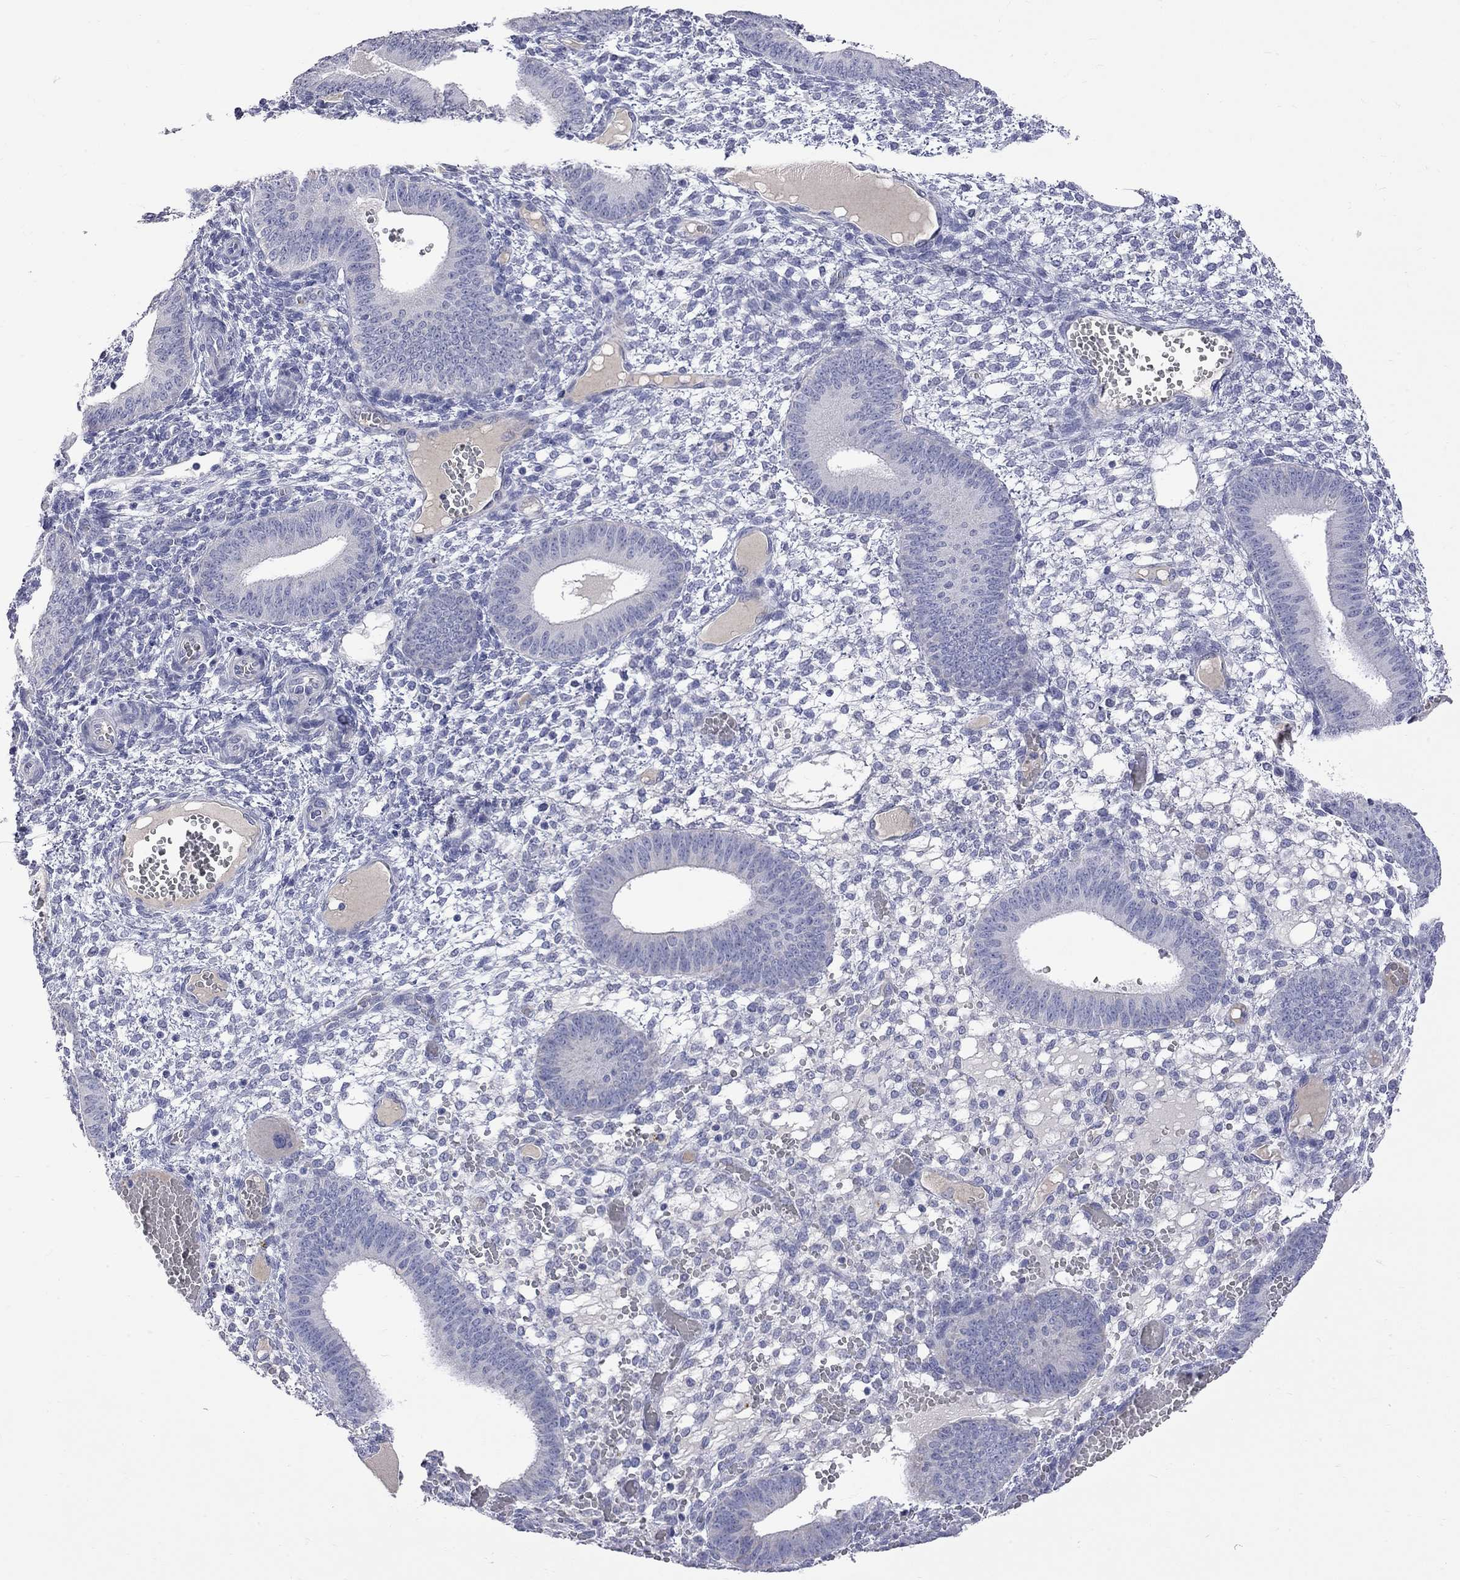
{"staining": {"intensity": "negative", "quantity": "none", "location": "none"}, "tissue": "endometrium", "cell_type": "Cells in endometrial stroma", "image_type": "normal", "snomed": [{"axis": "morphology", "description": "Normal tissue, NOS"}, {"axis": "topography", "description": "Endometrium"}], "caption": "Immunohistochemical staining of normal human endometrium reveals no significant staining in cells in endometrial stroma.", "gene": "KCND2", "patient": {"sex": "female", "age": 42}}